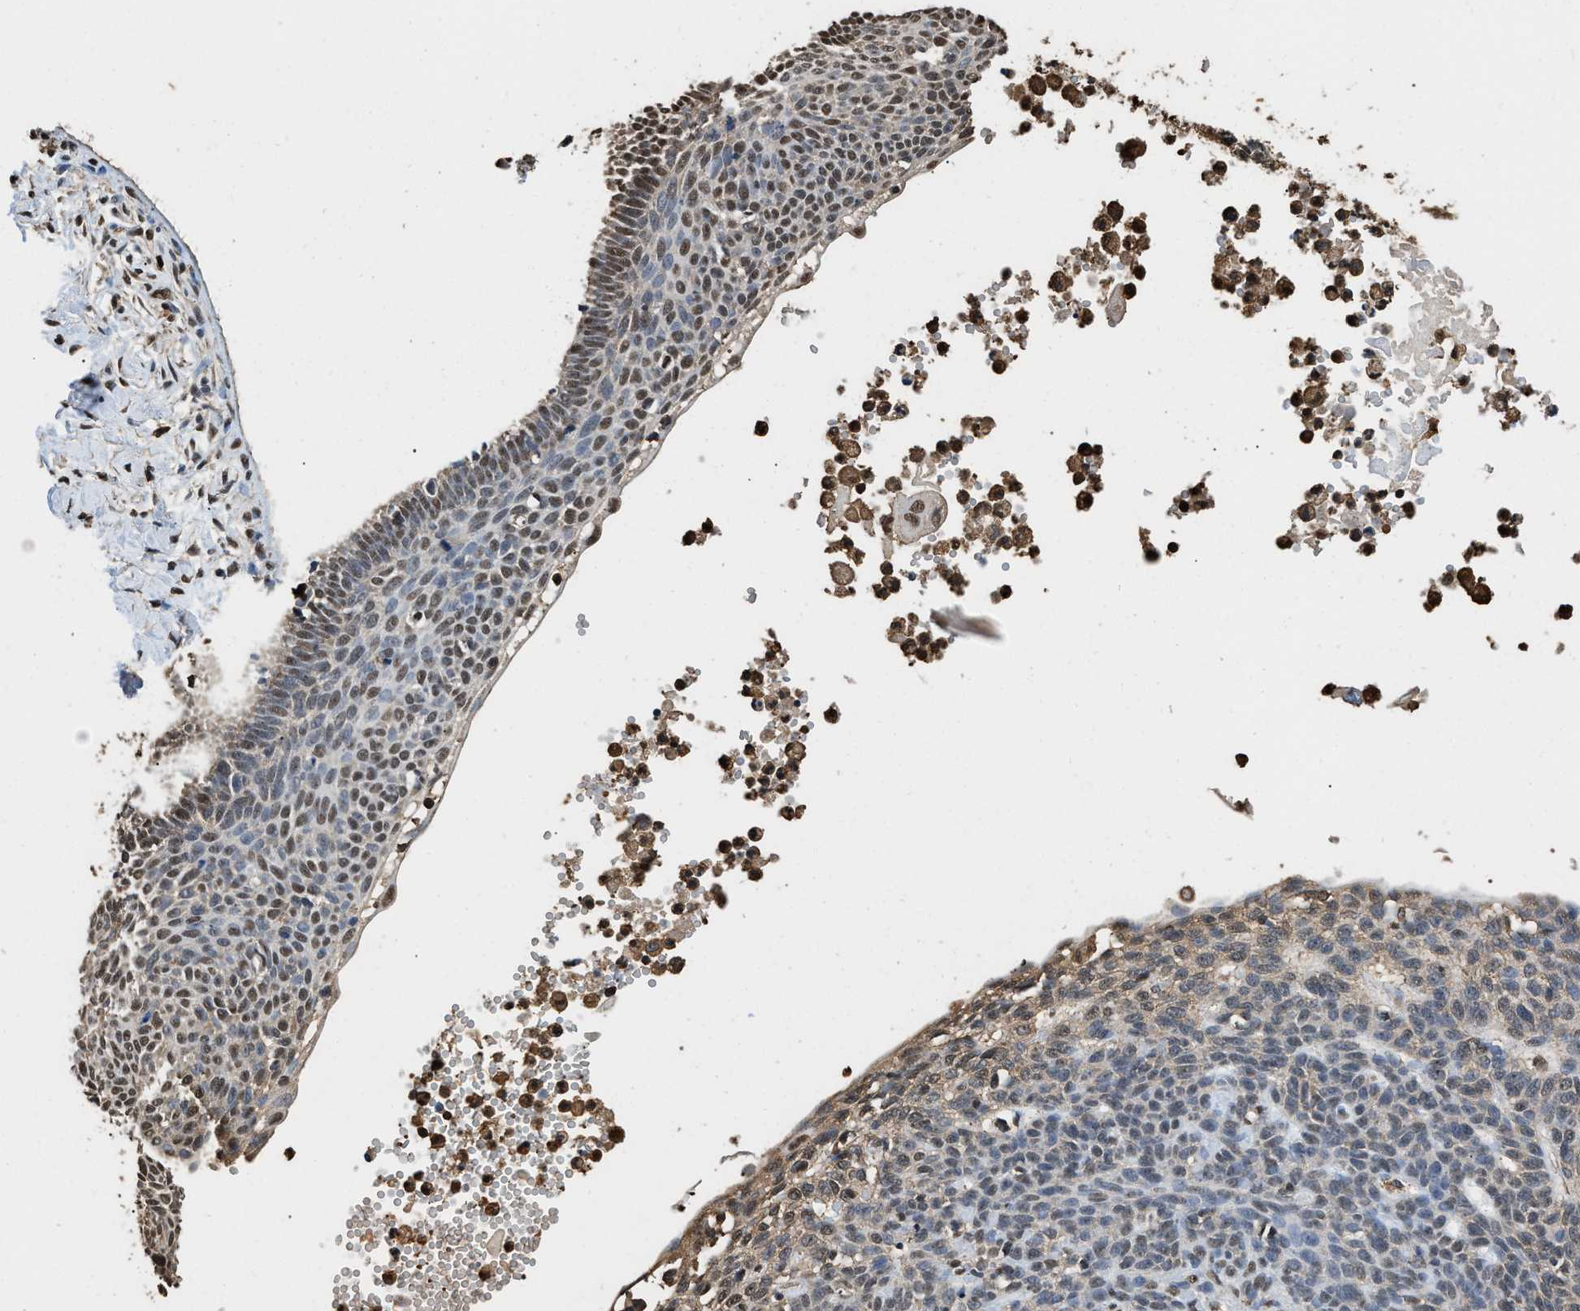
{"staining": {"intensity": "moderate", "quantity": "25%-75%", "location": "cytoplasmic/membranous,nuclear"}, "tissue": "skin cancer", "cell_type": "Tumor cells", "image_type": "cancer", "snomed": [{"axis": "morphology", "description": "Normal tissue, NOS"}, {"axis": "morphology", "description": "Basal cell carcinoma"}, {"axis": "topography", "description": "Skin"}], "caption": "Protein expression analysis of human skin basal cell carcinoma reveals moderate cytoplasmic/membranous and nuclear staining in approximately 25%-75% of tumor cells.", "gene": "GAPDH", "patient": {"sex": "male", "age": 87}}